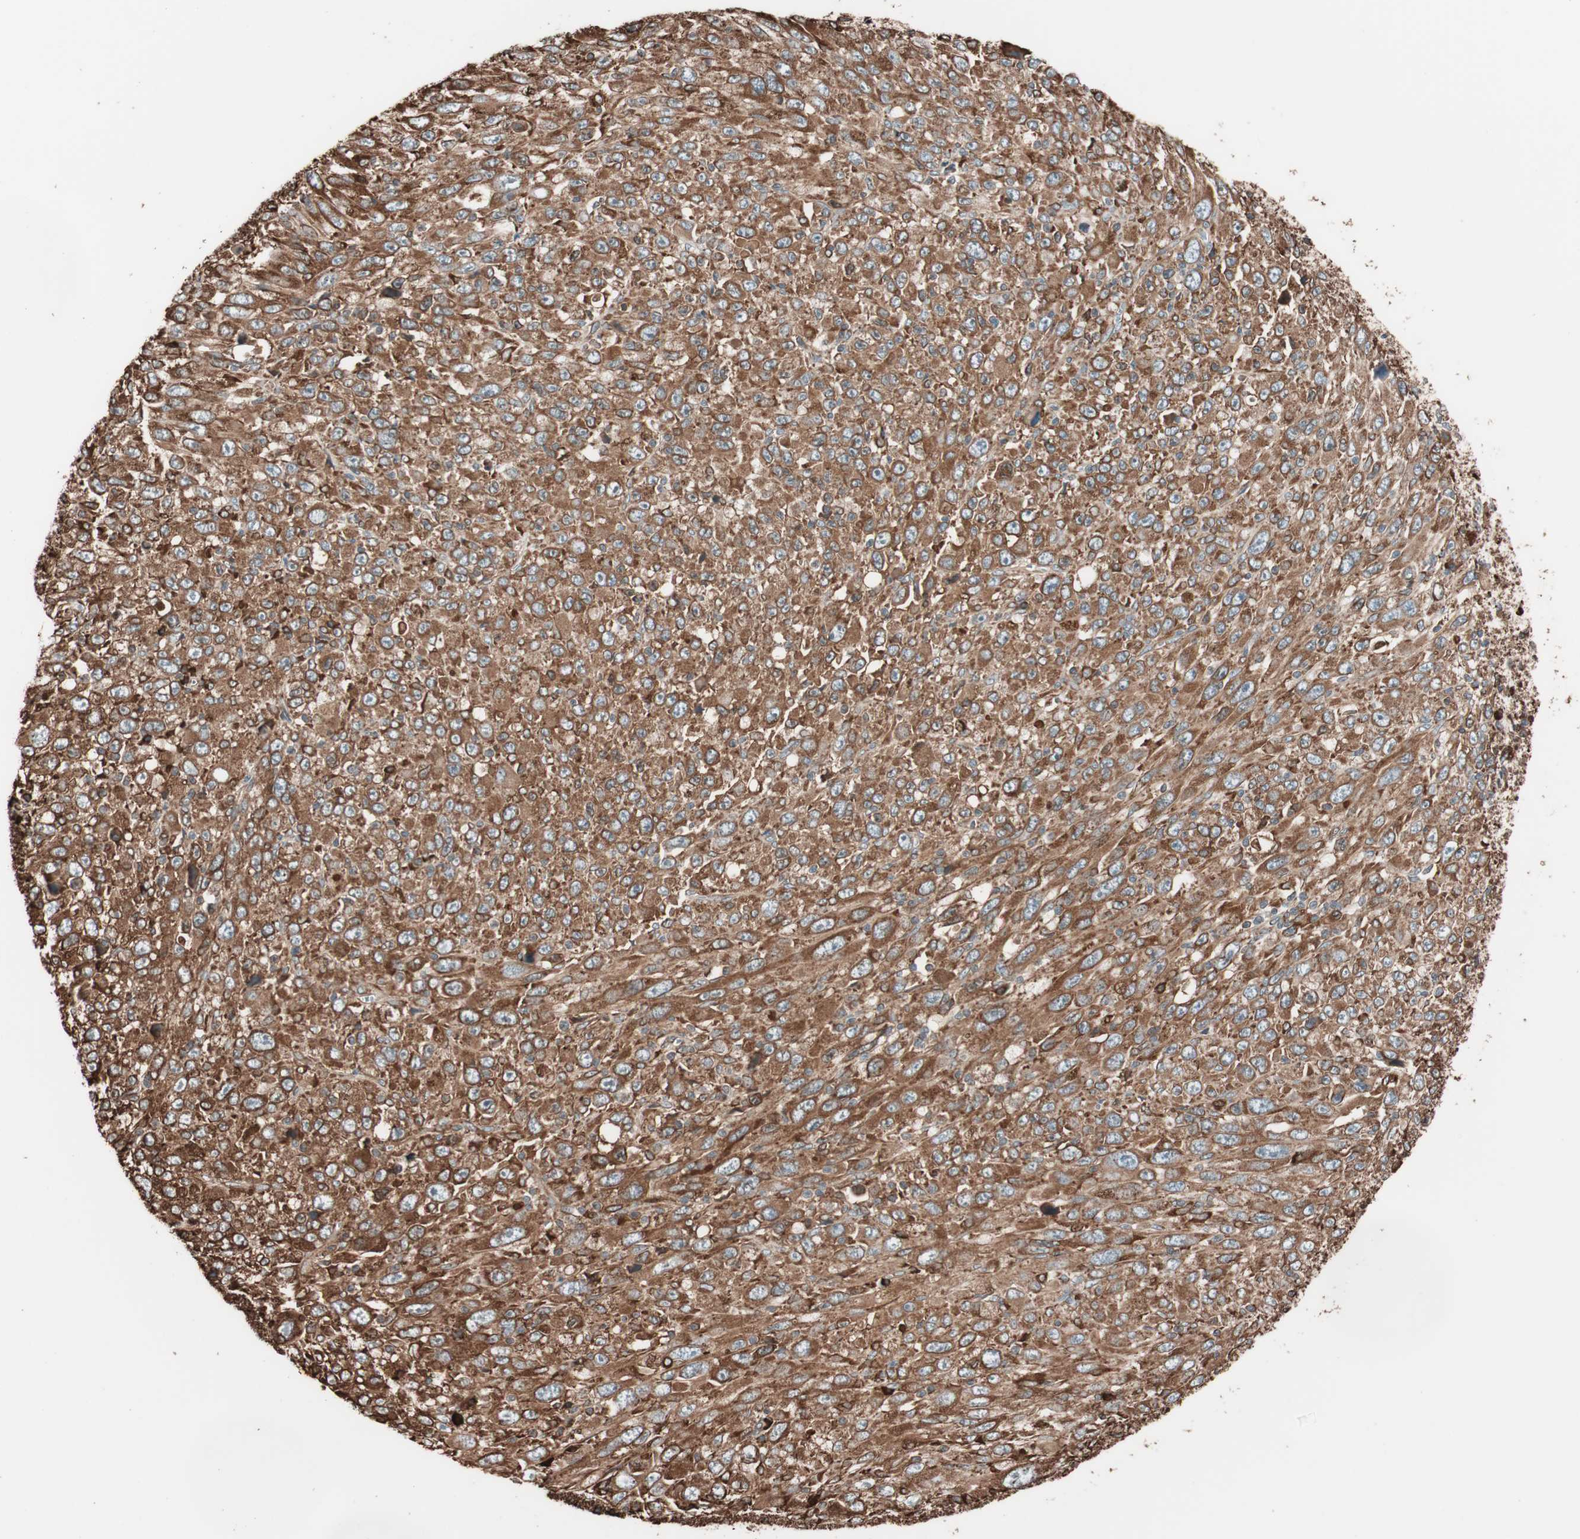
{"staining": {"intensity": "strong", "quantity": ">75%", "location": "cytoplasmic/membranous"}, "tissue": "melanoma", "cell_type": "Tumor cells", "image_type": "cancer", "snomed": [{"axis": "morphology", "description": "Malignant melanoma, Metastatic site"}, {"axis": "topography", "description": "Skin"}], "caption": "Strong cytoplasmic/membranous expression for a protein is present in approximately >75% of tumor cells of malignant melanoma (metastatic site) using immunohistochemistry.", "gene": "VEGFA", "patient": {"sex": "female", "age": 56}}